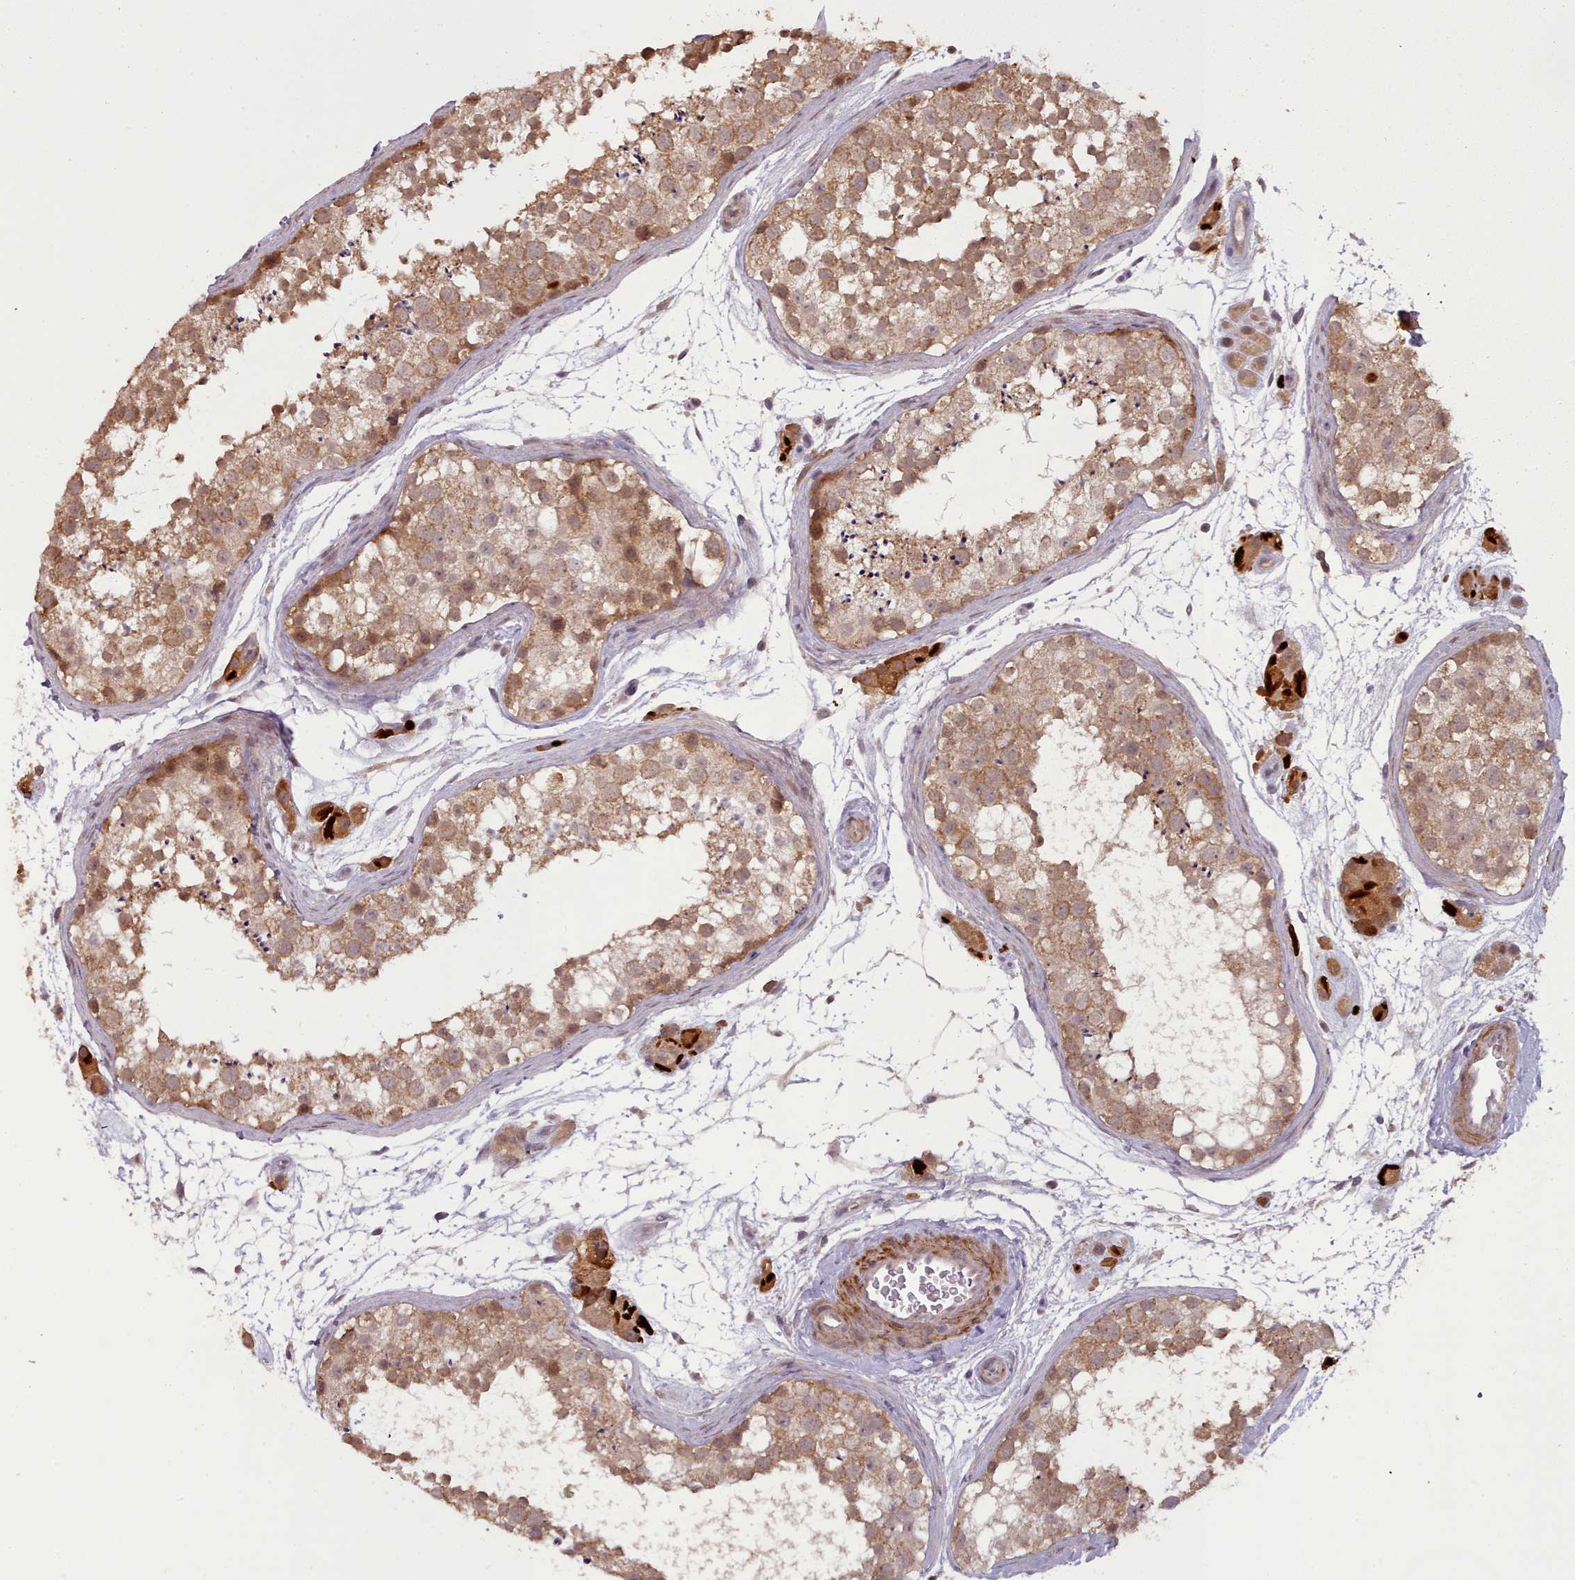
{"staining": {"intensity": "moderate", "quantity": ">75%", "location": "cytoplasmic/membranous"}, "tissue": "testis", "cell_type": "Cells in seminiferous ducts", "image_type": "normal", "snomed": [{"axis": "morphology", "description": "Normal tissue, NOS"}, {"axis": "topography", "description": "Testis"}], "caption": "Protein positivity by immunohistochemistry reveals moderate cytoplasmic/membranous staining in about >75% of cells in seminiferous ducts in normal testis.", "gene": "CDC6", "patient": {"sex": "male", "age": 41}}